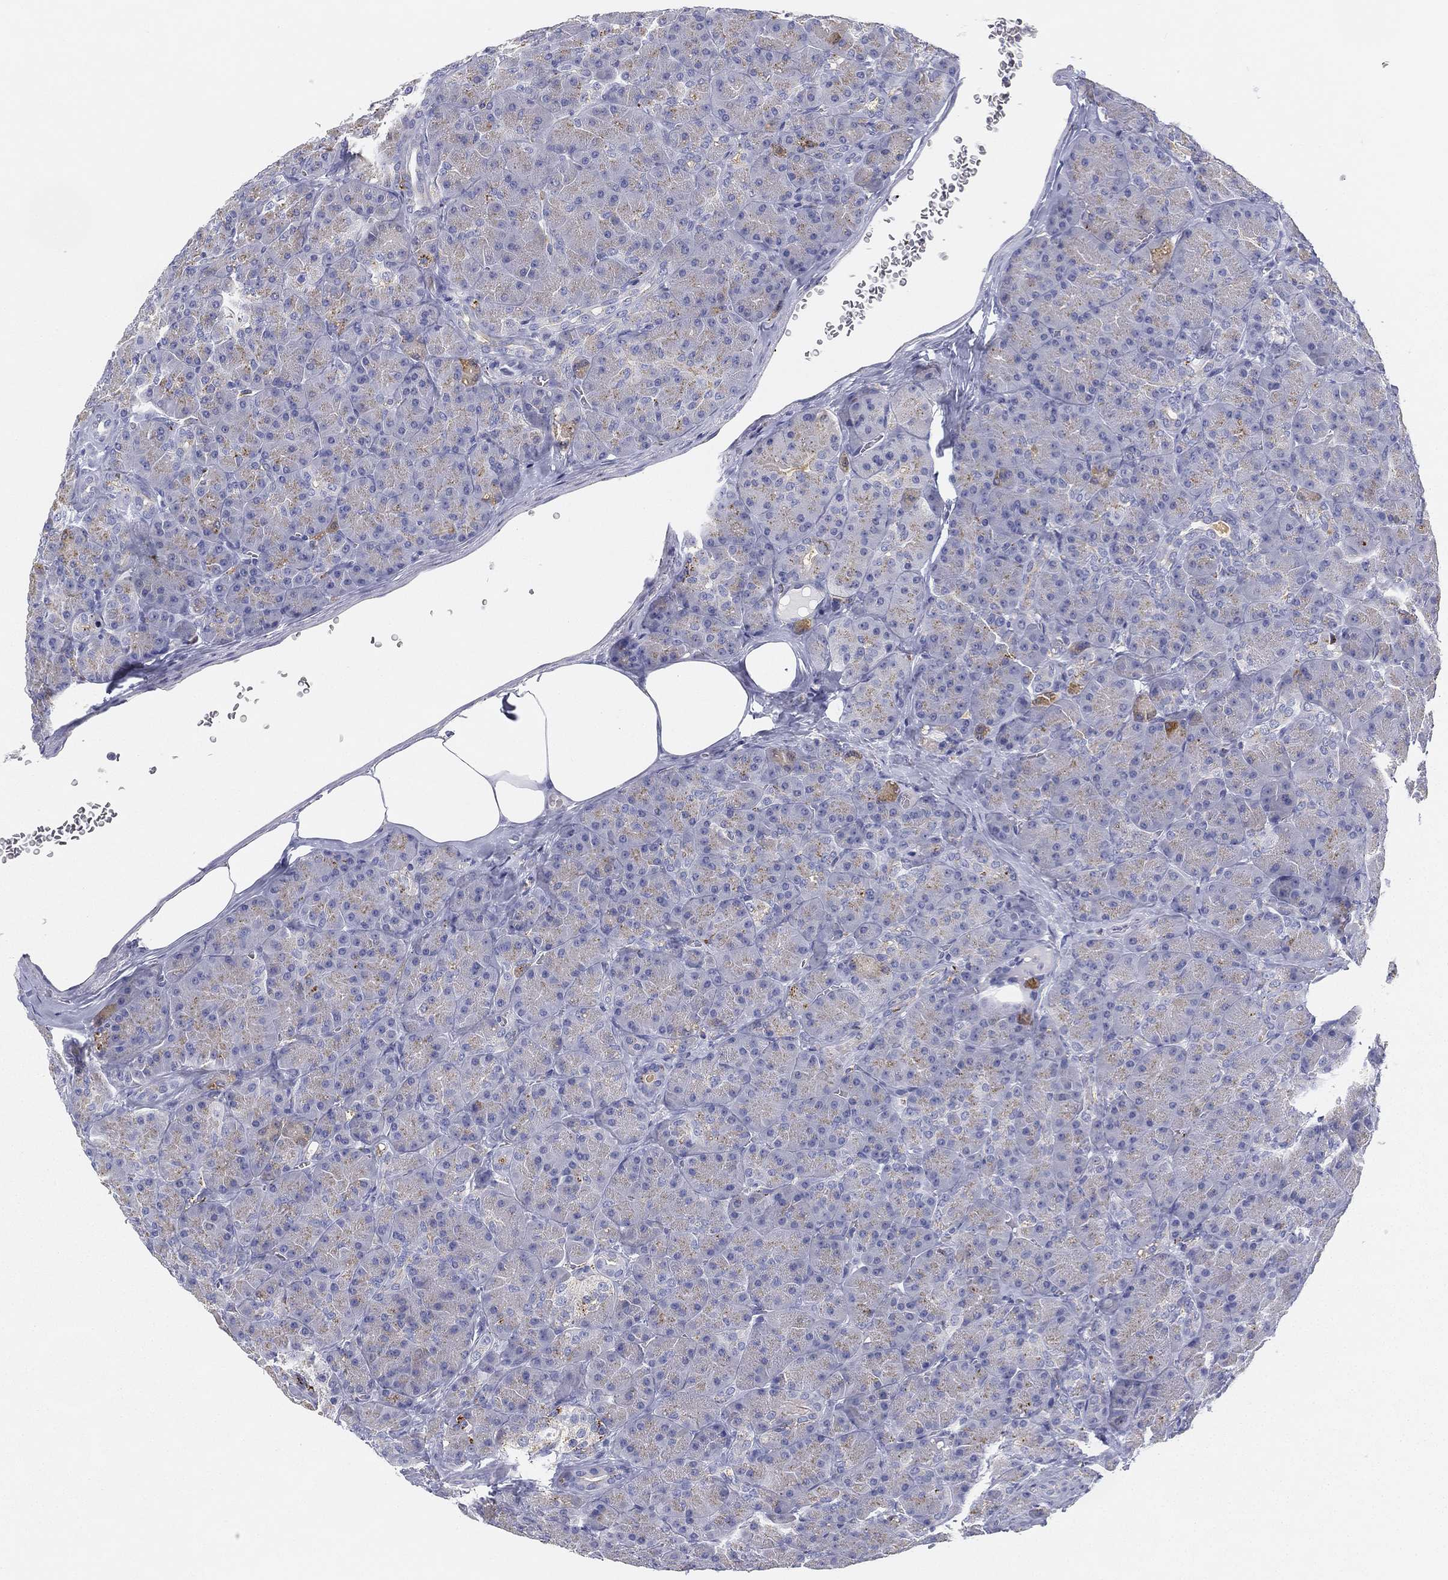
{"staining": {"intensity": "weak", "quantity": "<25%", "location": "cytoplasmic/membranous"}, "tissue": "pancreas", "cell_type": "Exocrine glandular cells", "image_type": "normal", "snomed": [{"axis": "morphology", "description": "Normal tissue, NOS"}, {"axis": "topography", "description": "Pancreas"}], "caption": "Exocrine glandular cells show no significant staining in benign pancreas.", "gene": "NPC2", "patient": {"sex": "male", "age": 57}}